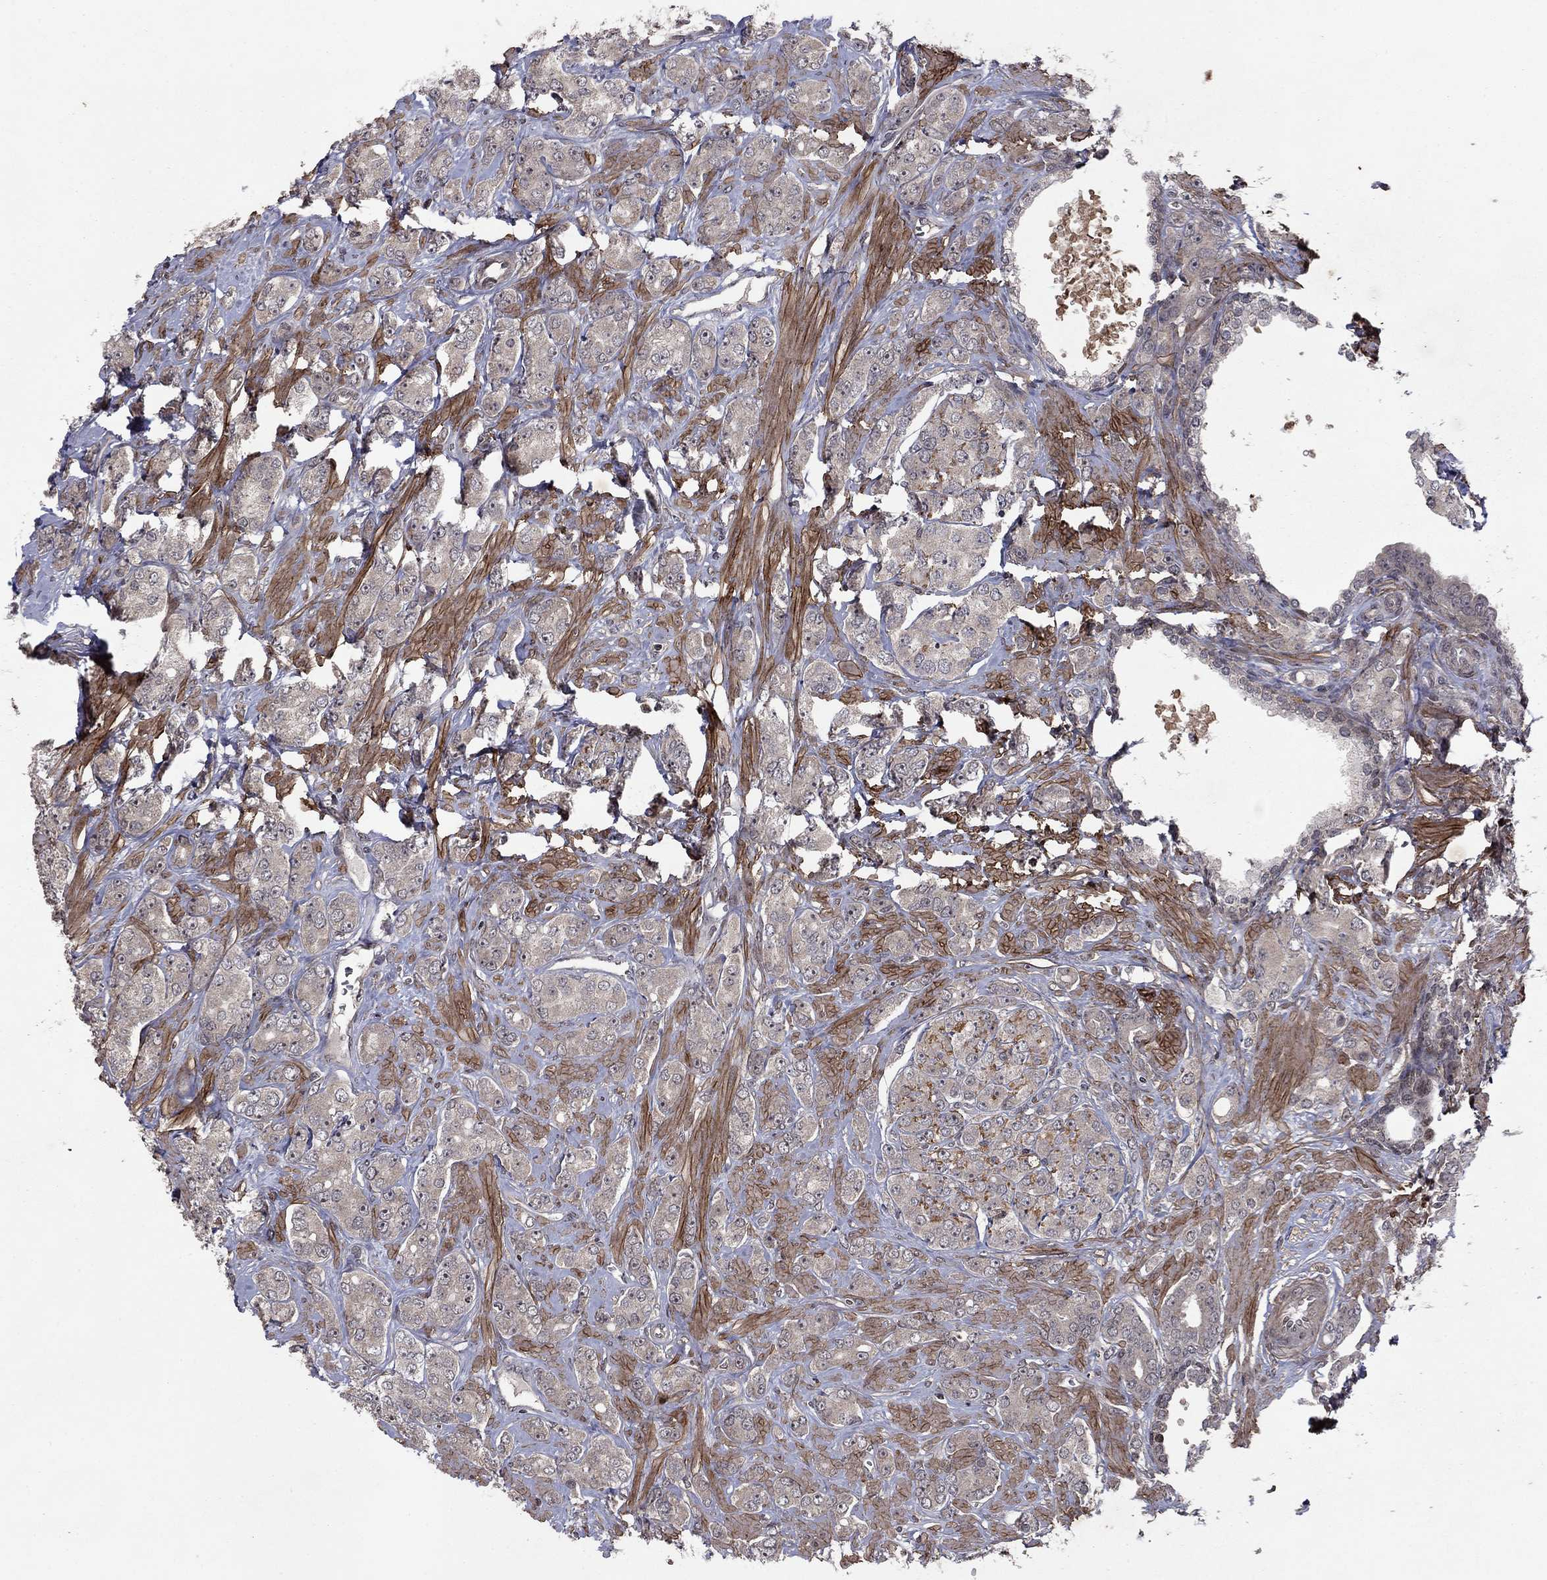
{"staining": {"intensity": "negative", "quantity": "none", "location": "none"}, "tissue": "prostate cancer", "cell_type": "Tumor cells", "image_type": "cancer", "snomed": [{"axis": "morphology", "description": "Adenocarcinoma, NOS"}, {"axis": "topography", "description": "Prostate"}], "caption": "Immunohistochemistry (IHC) of human prostate cancer (adenocarcinoma) exhibits no staining in tumor cells. Brightfield microscopy of immunohistochemistry stained with DAB (brown) and hematoxylin (blue), captured at high magnification.", "gene": "SORBS1", "patient": {"sex": "male", "age": 67}}